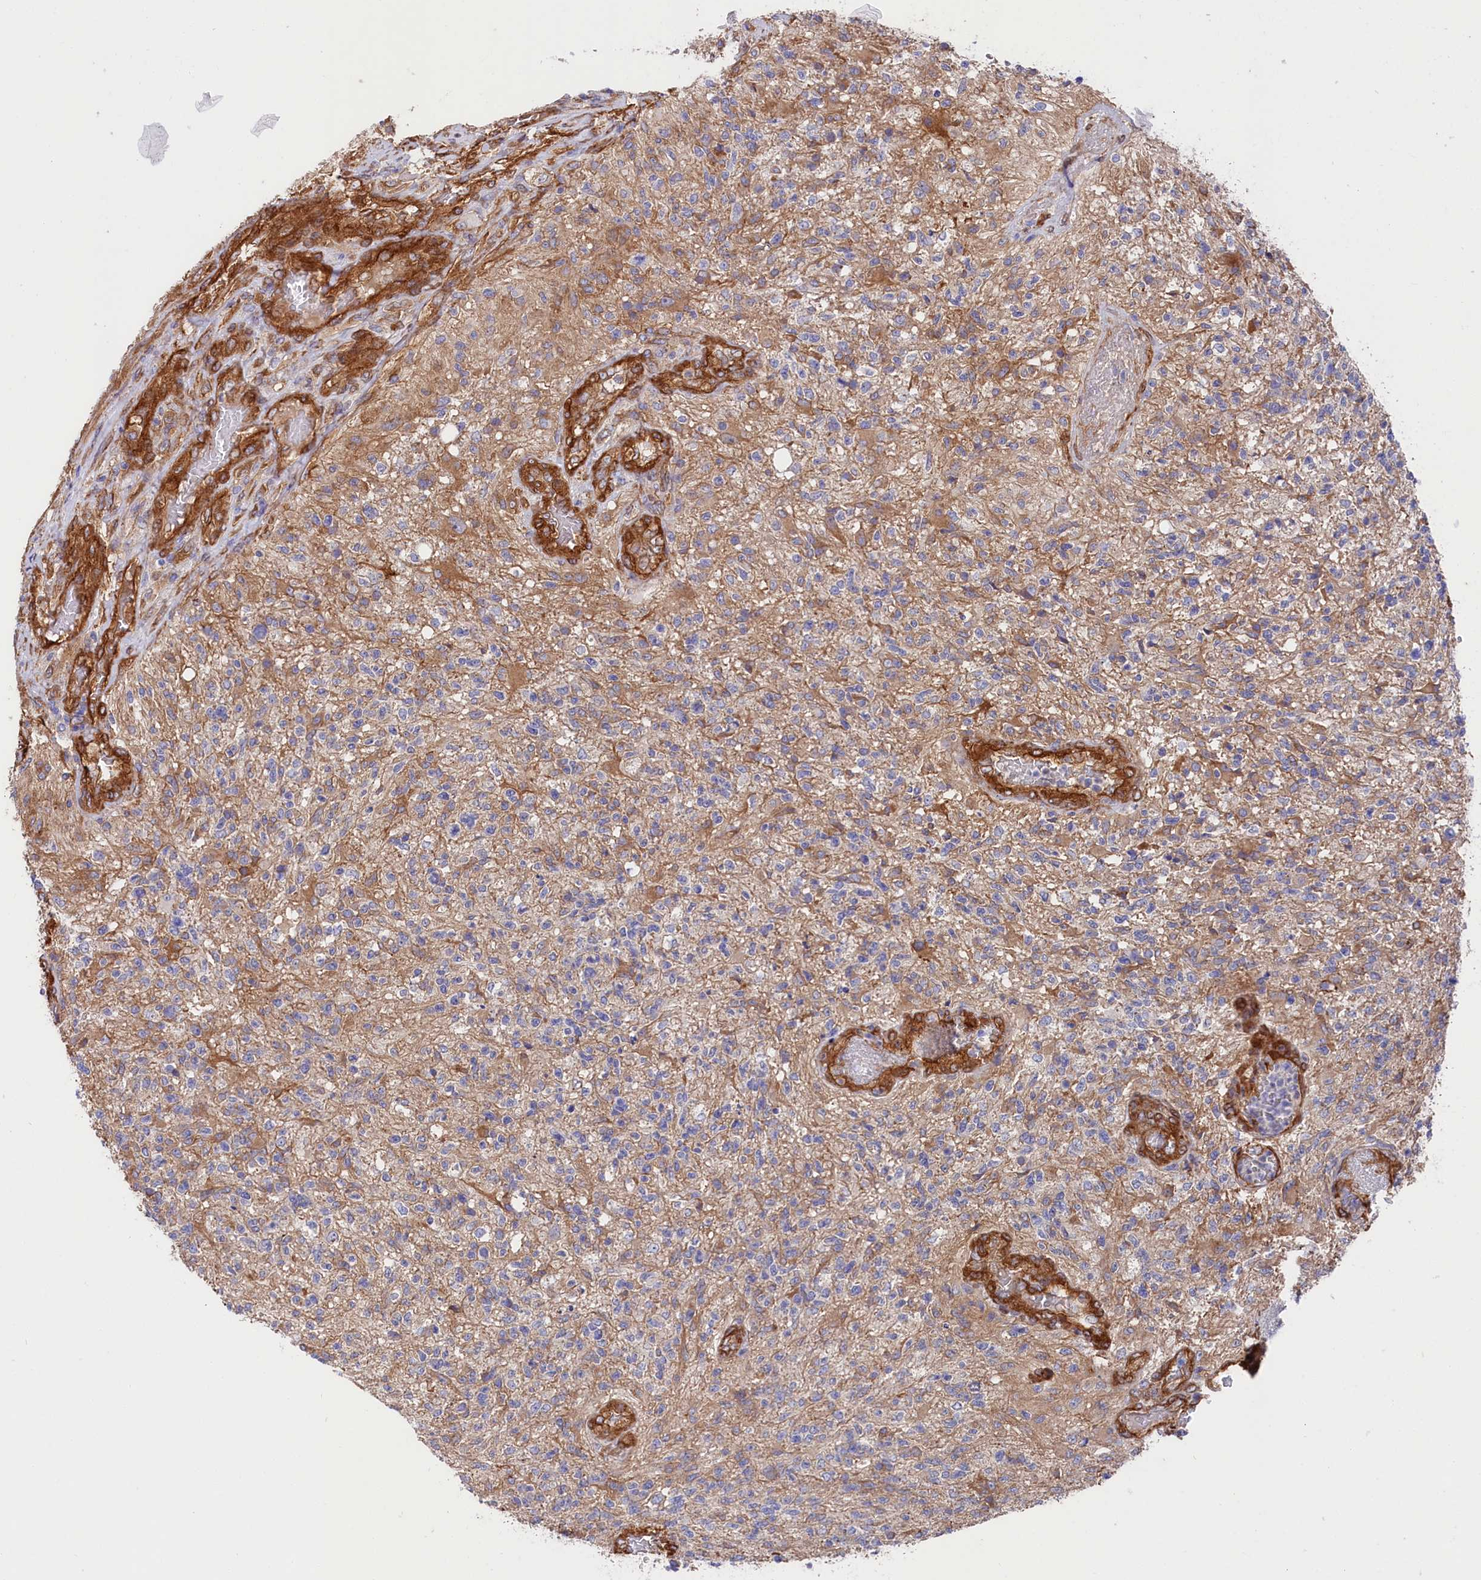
{"staining": {"intensity": "negative", "quantity": "none", "location": "none"}, "tissue": "glioma", "cell_type": "Tumor cells", "image_type": "cancer", "snomed": [{"axis": "morphology", "description": "Glioma, malignant, High grade"}, {"axis": "topography", "description": "Brain"}], "caption": "This is an immunohistochemistry (IHC) image of human malignant glioma (high-grade). There is no expression in tumor cells.", "gene": "TNKS1BP1", "patient": {"sex": "male", "age": 56}}